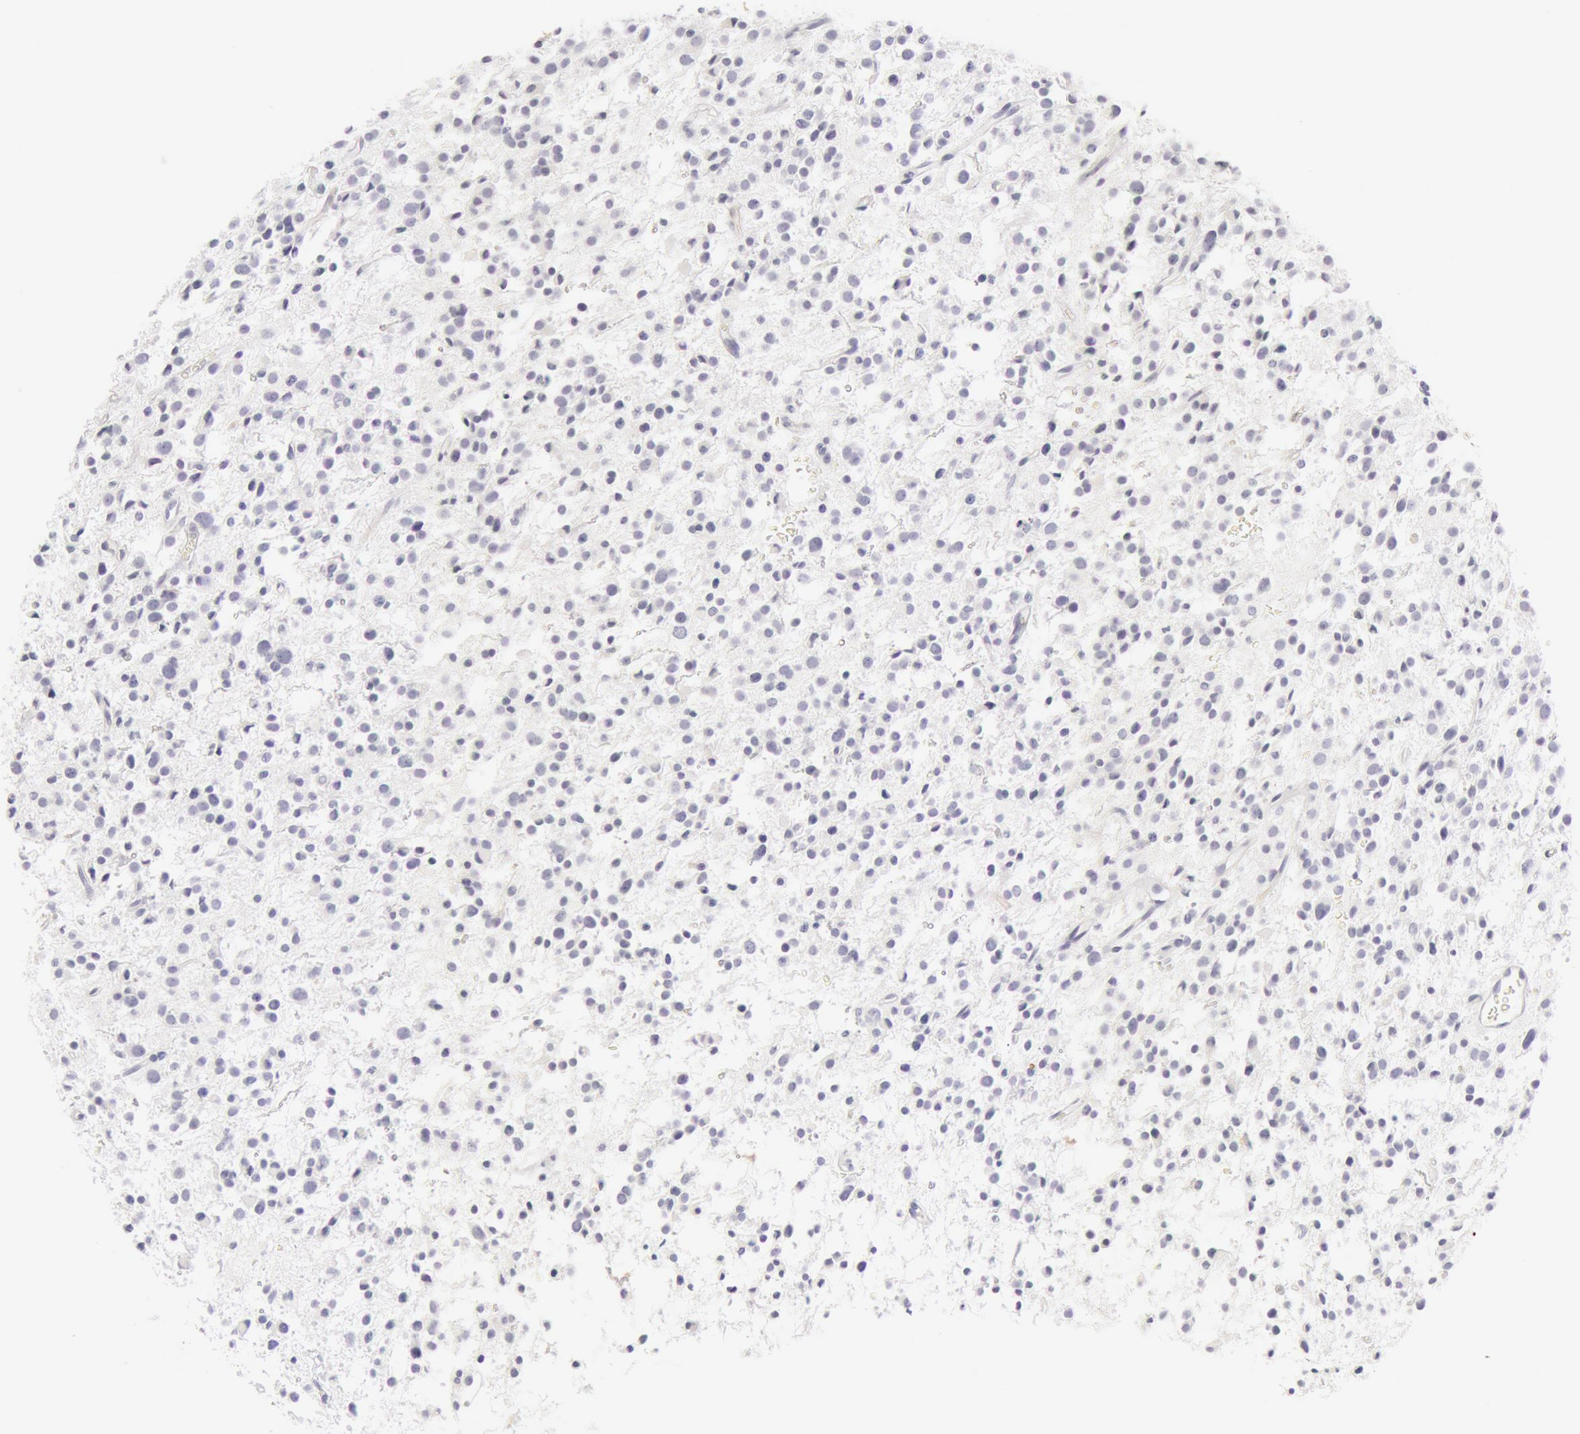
{"staining": {"intensity": "negative", "quantity": "none", "location": "none"}, "tissue": "glioma", "cell_type": "Tumor cells", "image_type": "cancer", "snomed": [{"axis": "morphology", "description": "Glioma, malignant, Low grade"}, {"axis": "topography", "description": "Brain"}], "caption": "Immunohistochemistry (IHC) photomicrograph of malignant glioma (low-grade) stained for a protein (brown), which shows no expression in tumor cells.", "gene": "KRT8", "patient": {"sex": "female", "age": 36}}